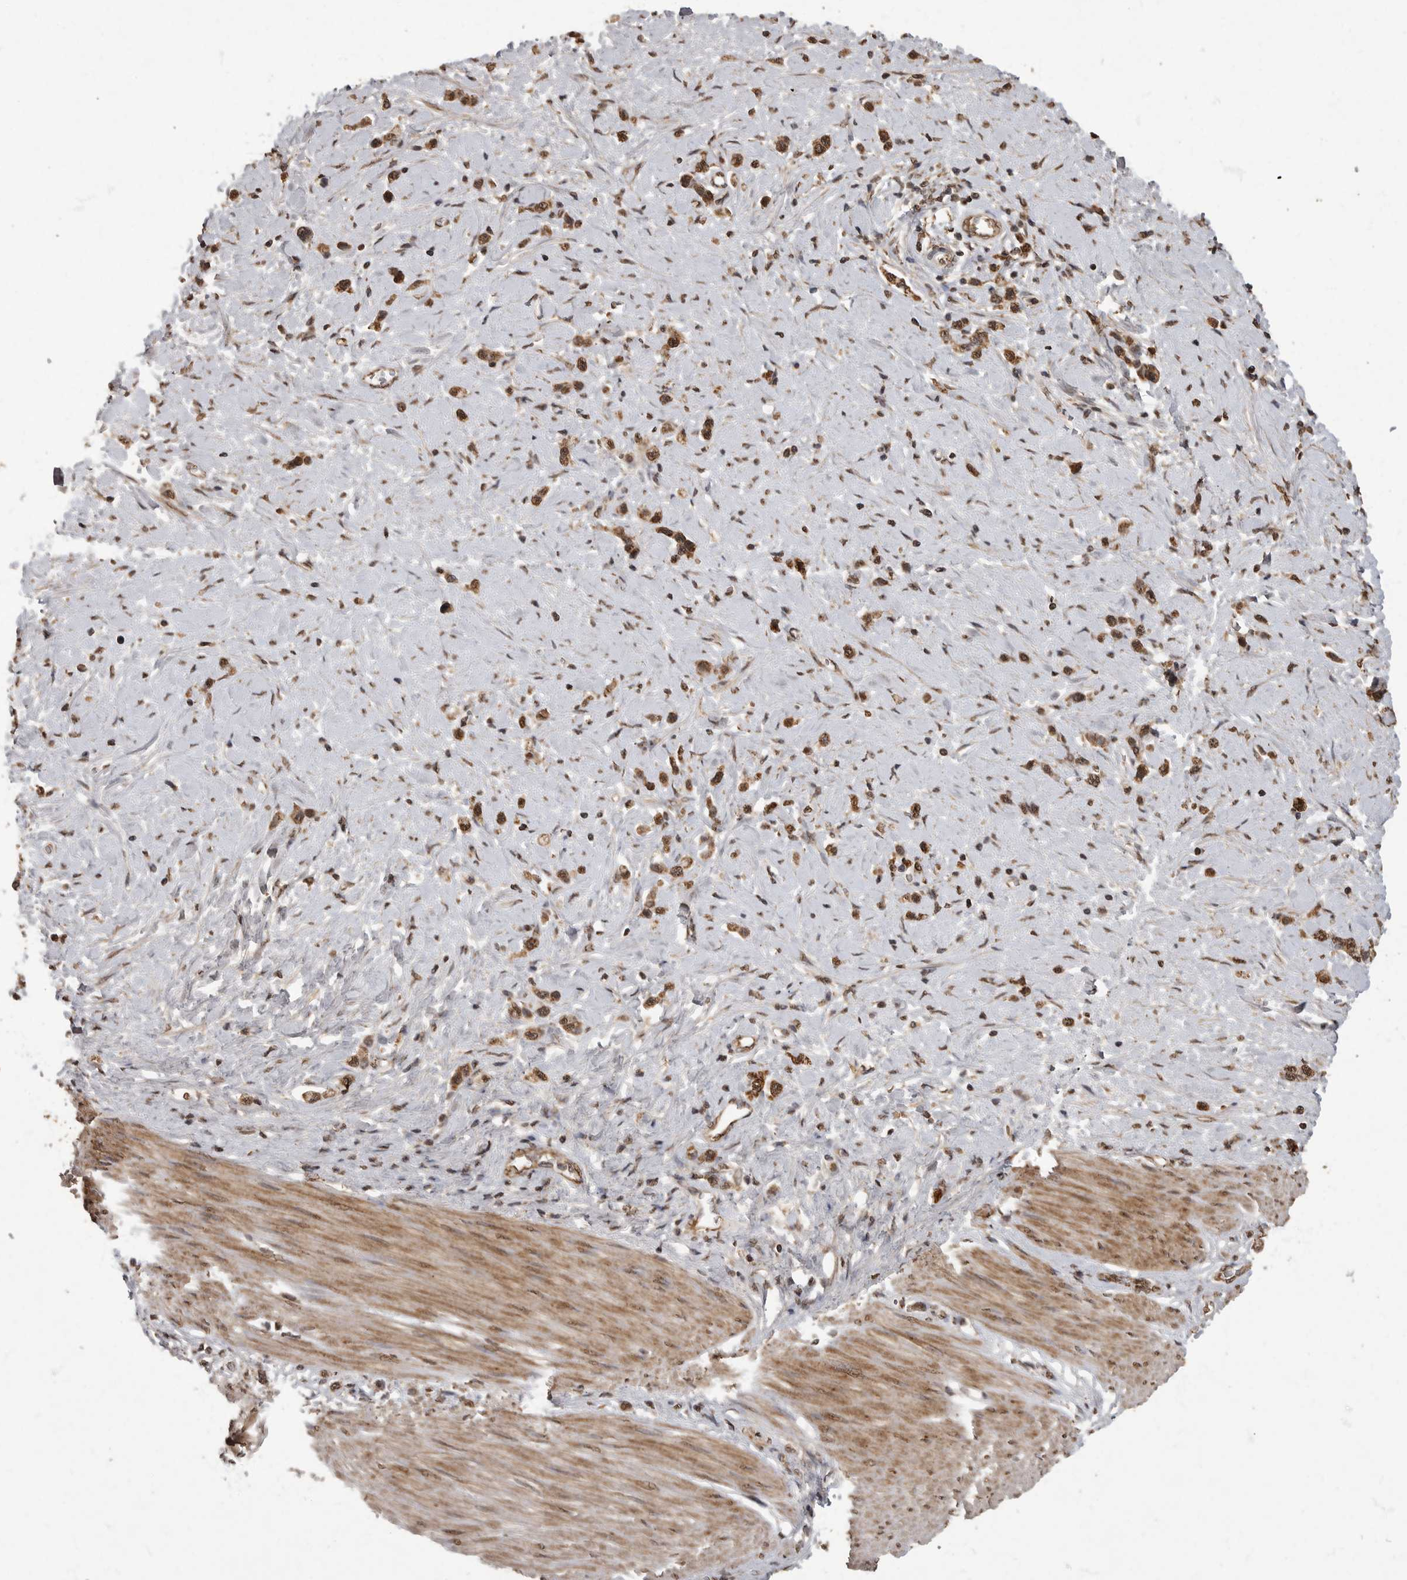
{"staining": {"intensity": "moderate", "quantity": ">75%", "location": "cytoplasmic/membranous,nuclear"}, "tissue": "stomach cancer", "cell_type": "Tumor cells", "image_type": "cancer", "snomed": [{"axis": "morphology", "description": "Adenocarcinoma, NOS"}, {"axis": "topography", "description": "Stomach"}], "caption": "About >75% of tumor cells in stomach cancer exhibit moderate cytoplasmic/membranous and nuclear protein staining as visualized by brown immunohistochemical staining.", "gene": "MAFG", "patient": {"sex": "female", "age": 65}}